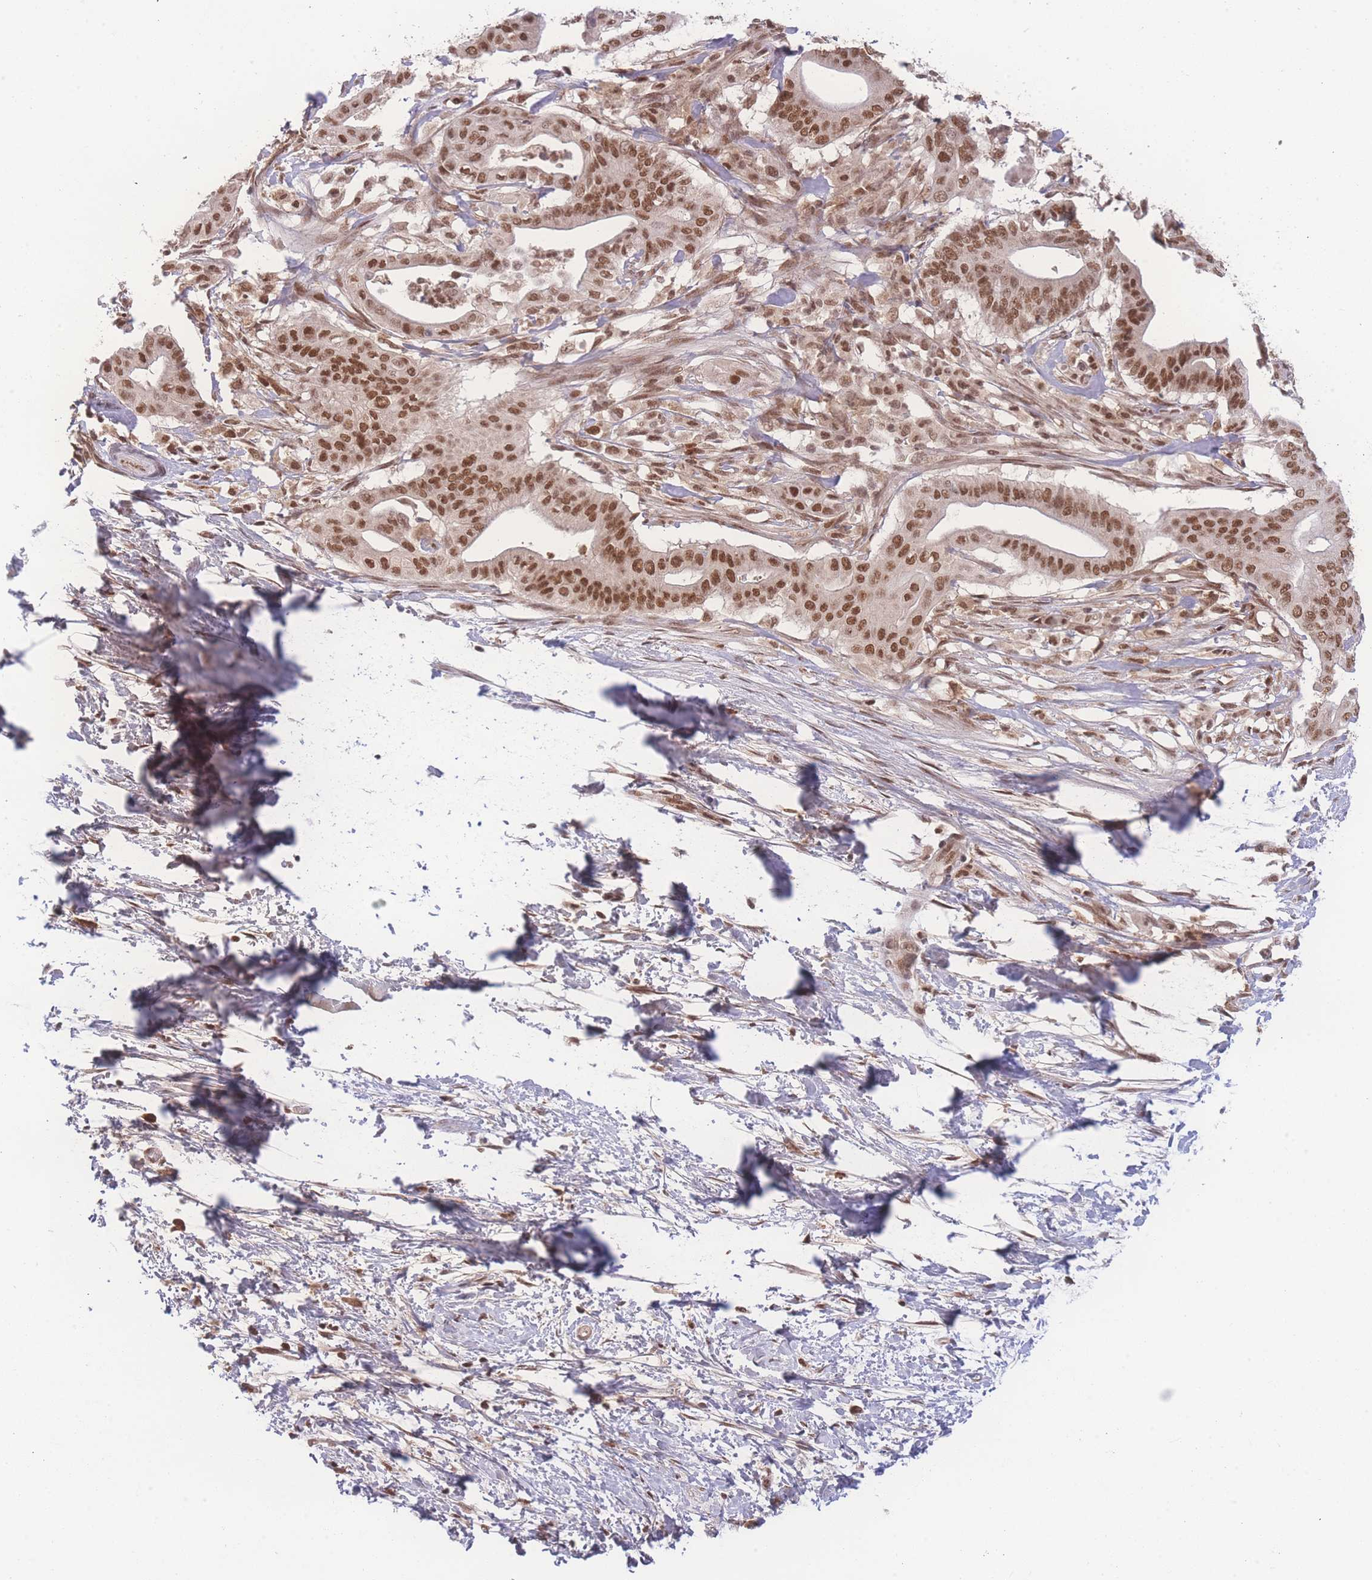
{"staining": {"intensity": "strong", "quantity": ">75%", "location": "nuclear"}, "tissue": "pancreatic cancer", "cell_type": "Tumor cells", "image_type": "cancer", "snomed": [{"axis": "morphology", "description": "Adenocarcinoma, NOS"}, {"axis": "topography", "description": "Pancreas"}], "caption": "DAB (3,3'-diaminobenzidine) immunohistochemical staining of human pancreatic adenocarcinoma reveals strong nuclear protein staining in approximately >75% of tumor cells. (Brightfield microscopy of DAB IHC at high magnification).", "gene": "RAVER1", "patient": {"sex": "male", "age": 68}}